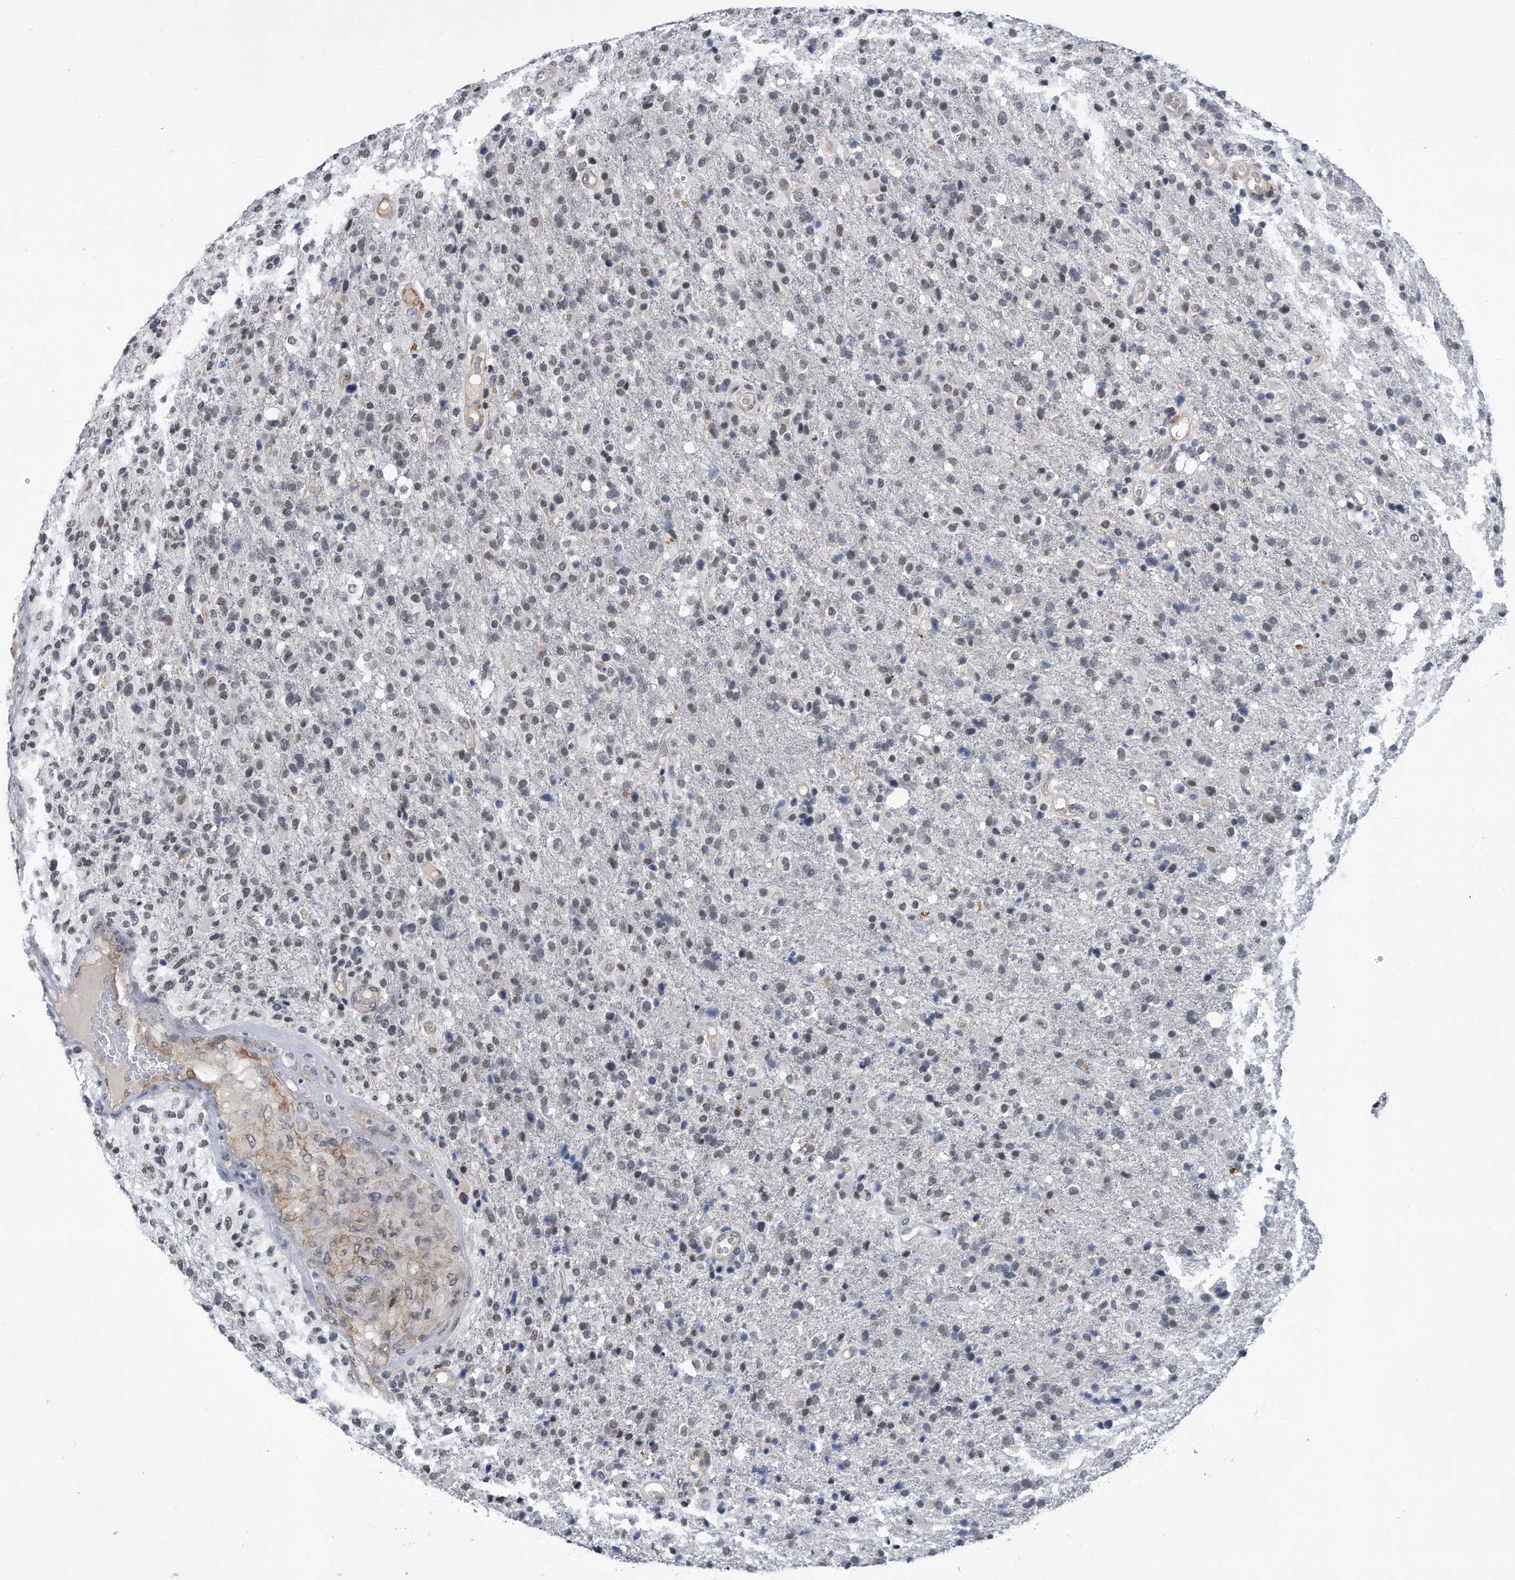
{"staining": {"intensity": "moderate", "quantity": "25%-75%", "location": "nuclear"}, "tissue": "glioma", "cell_type": "Tumor cells", "image_type": "cancer", "snomed": [{"axis": "morphology", "description": "Glioma, malignant, High grade"}, {"axis": "topography", "description": "Brain"}], "caption": "A brown stain highlights moderate nuclear positivity of a protein in glioma tumor cells.", "gene": "TP53INP1", "patient": {"sex": "male", "age": 72}}